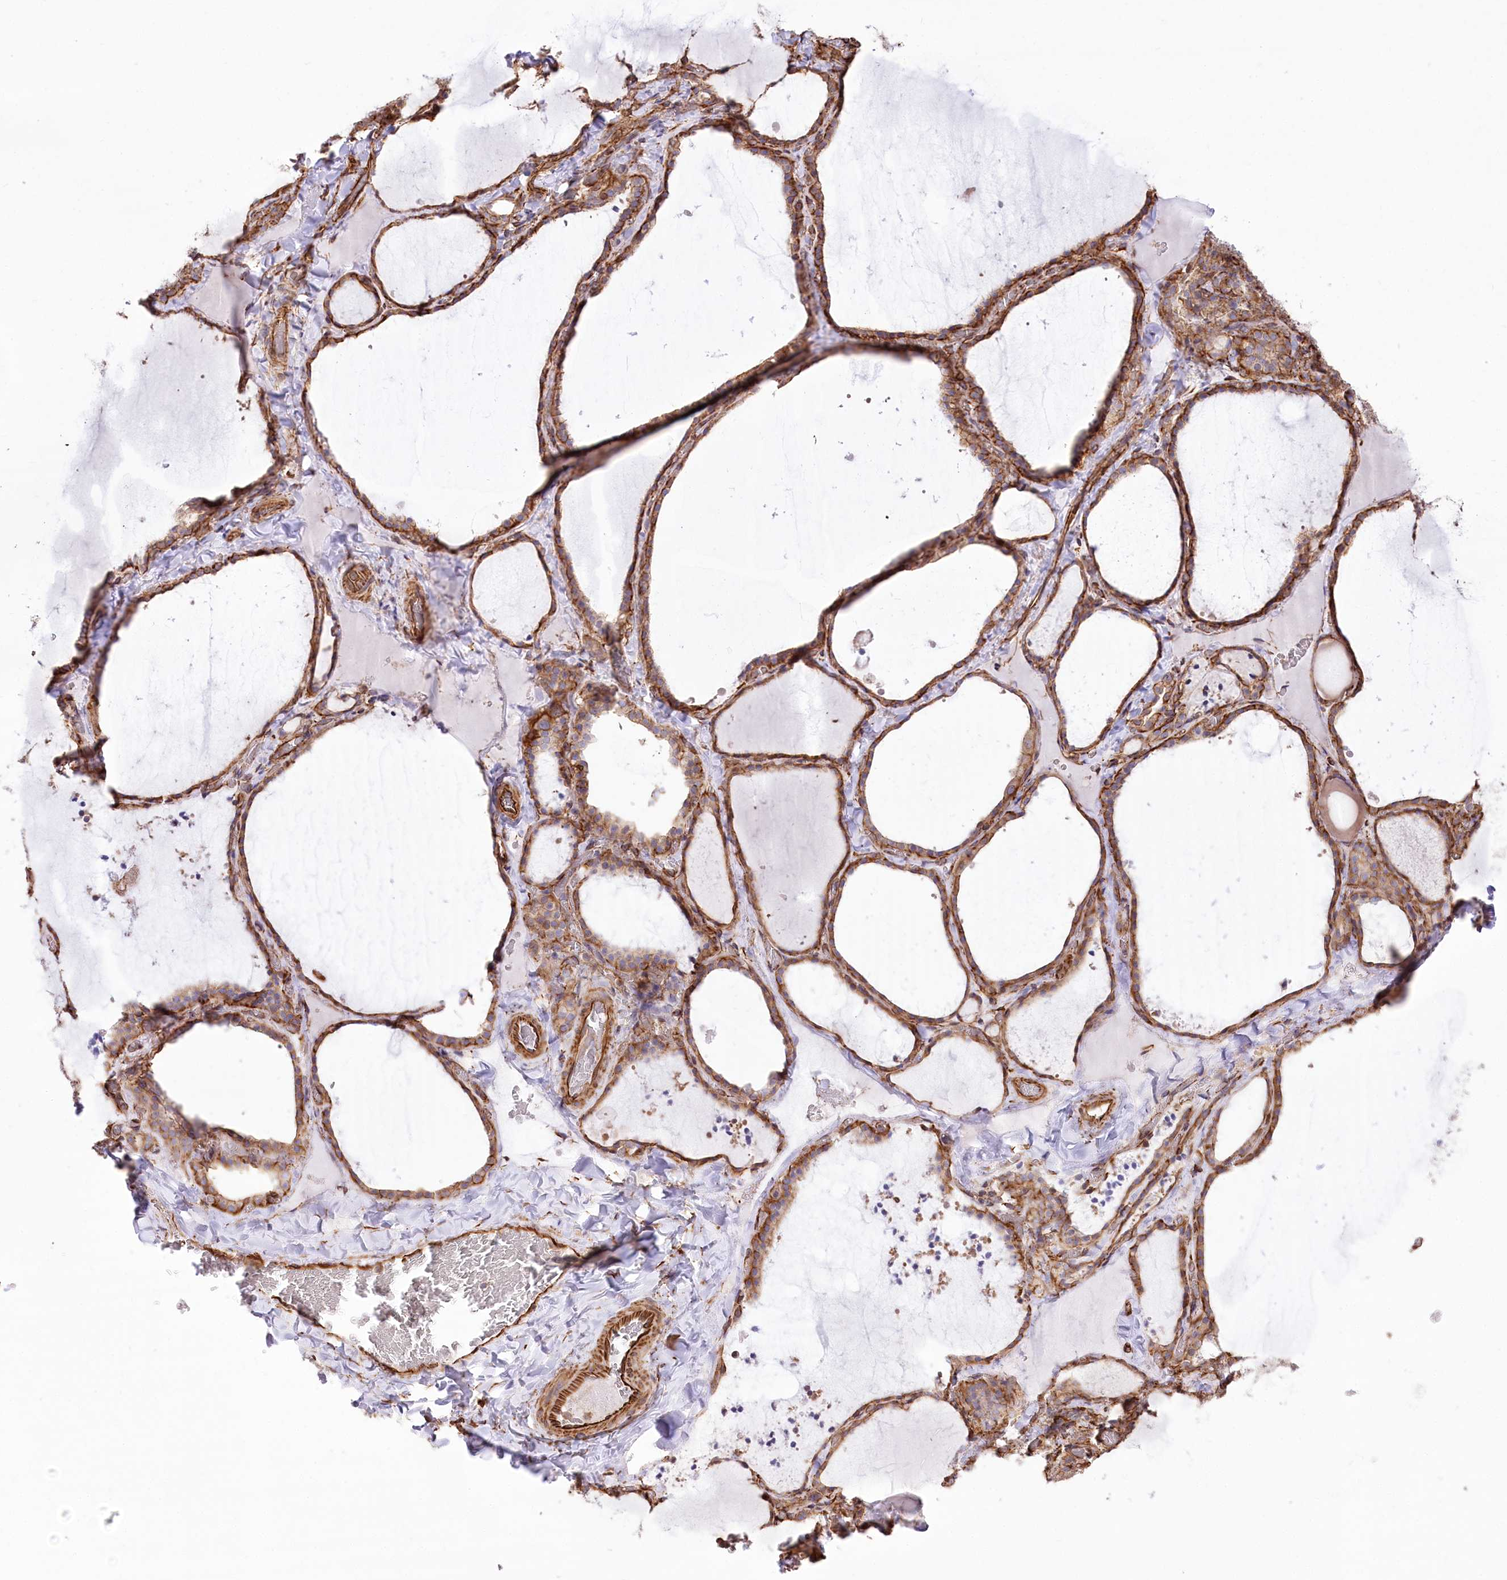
{"staining": {"intensity": "moderate", "quantity": ">75%", "location": "cytoplasmic/membranous"}, "tissue": "thyroid gland", "cell_type": "Glandular cells", "image_type": "normal", "snomed": [{"axis": "morphology", "description": "Normal tissue, NOS"}, {"axis": "topography", "description": "Thyroid gland"}], "caption": "Moderate cytoplasmic/membranous protein staining is identified in about >75% of glandular cells in thyroid gland. (Brightfield microscopy of DAB IHC at high magnification).", "gene": "TTC1", "patient": {"sex": "female", "age": 22}}